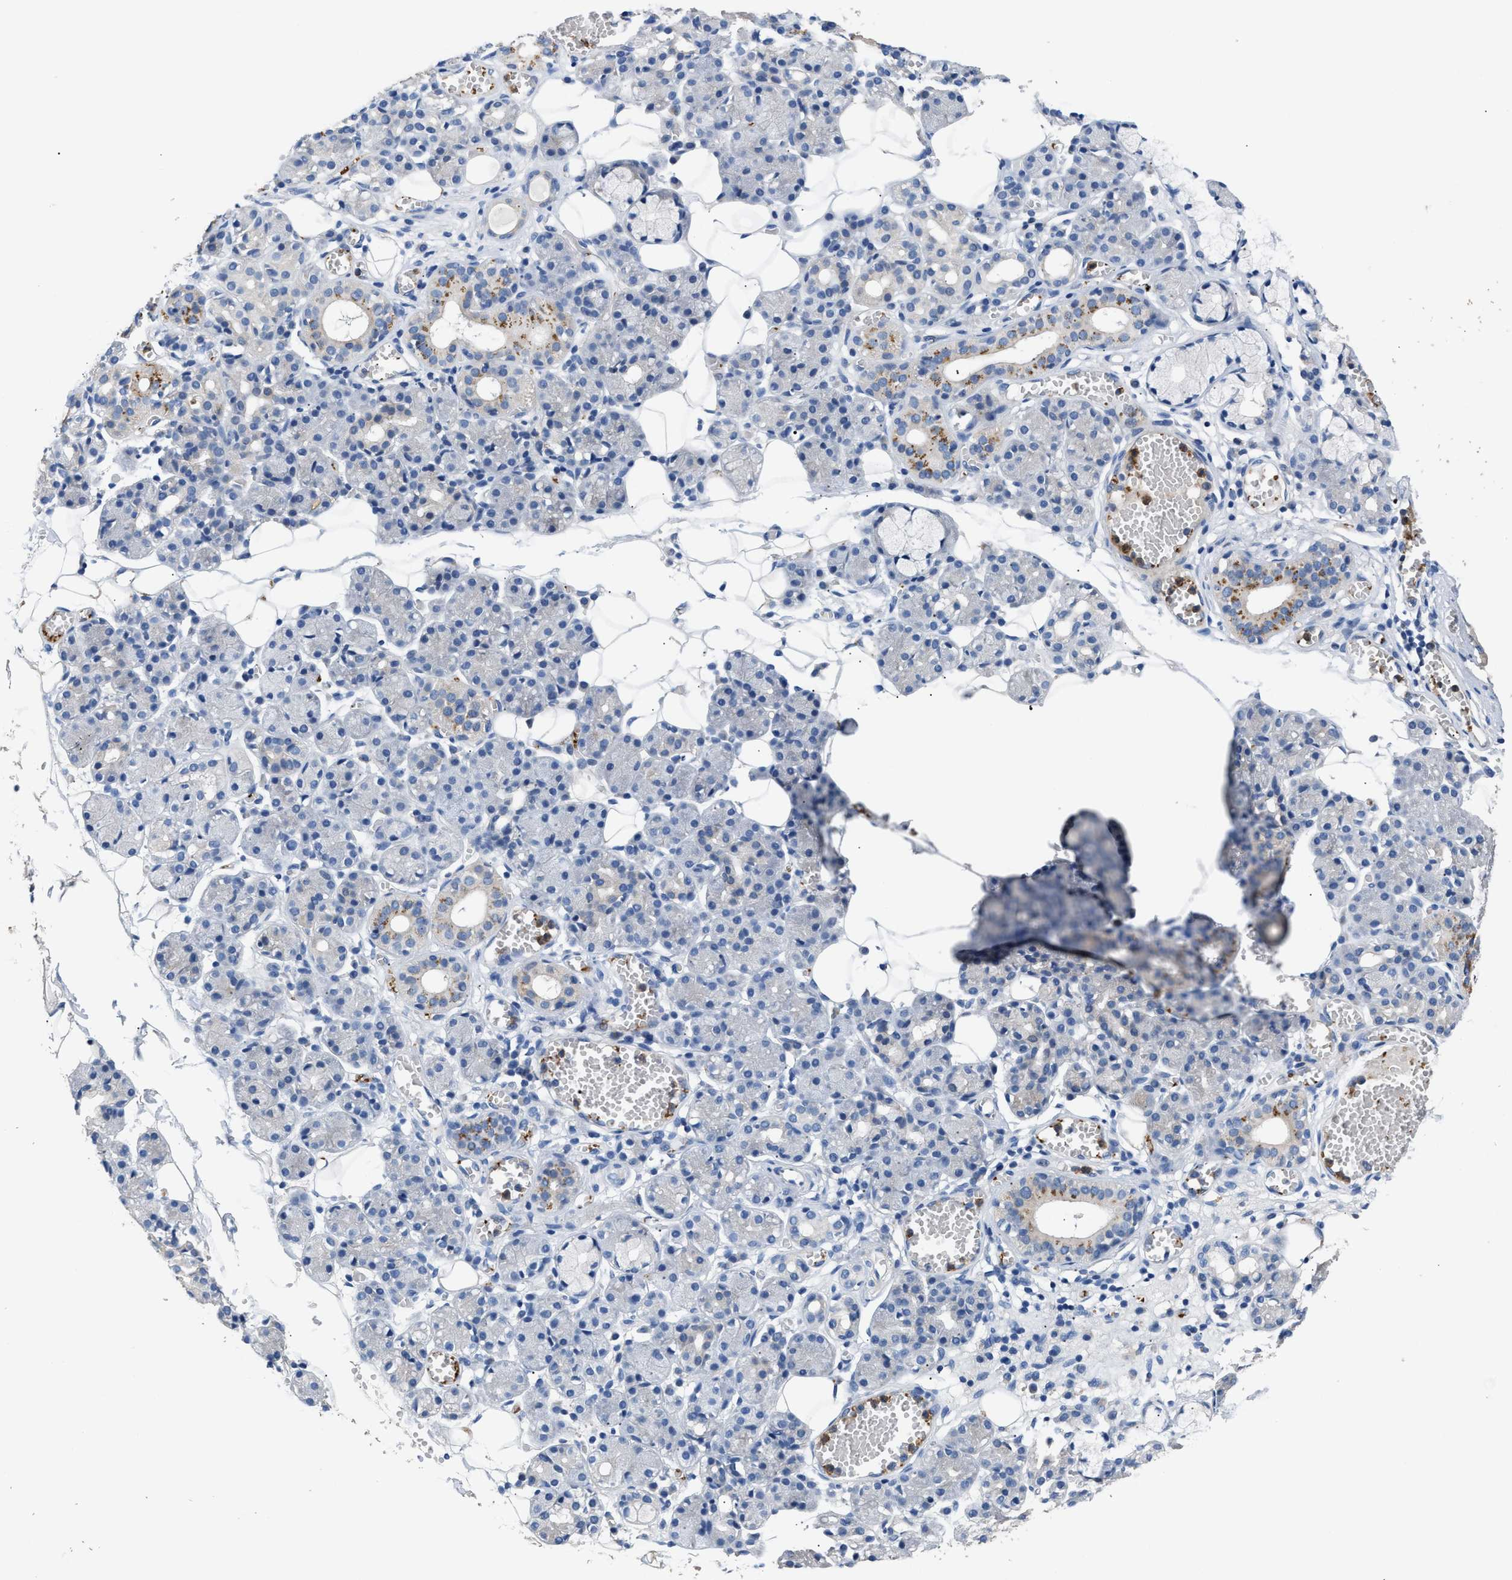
{"staining": {"intensity": "negative", "quantity": "none", "location": "none"}, "tissue": "salivary gland", "cell_type": "Glandular cells", "image_type": "normal", "snomed": [{"axis": "morphology", "description": "Normal tissue, NOS"}, {"axis": "topography", "description": "Salivary gland"}], "caption": "High magnification brightfield microscopy of normal salivary gland stained with DAB (brown) and counterstained with hematoxylin (blue): glandular cells show no significant positivity. (IHC, brightfield microscopy, high magnification).", "gene": "CCDC171", "patient": {"sex": "male", "age": 63}}